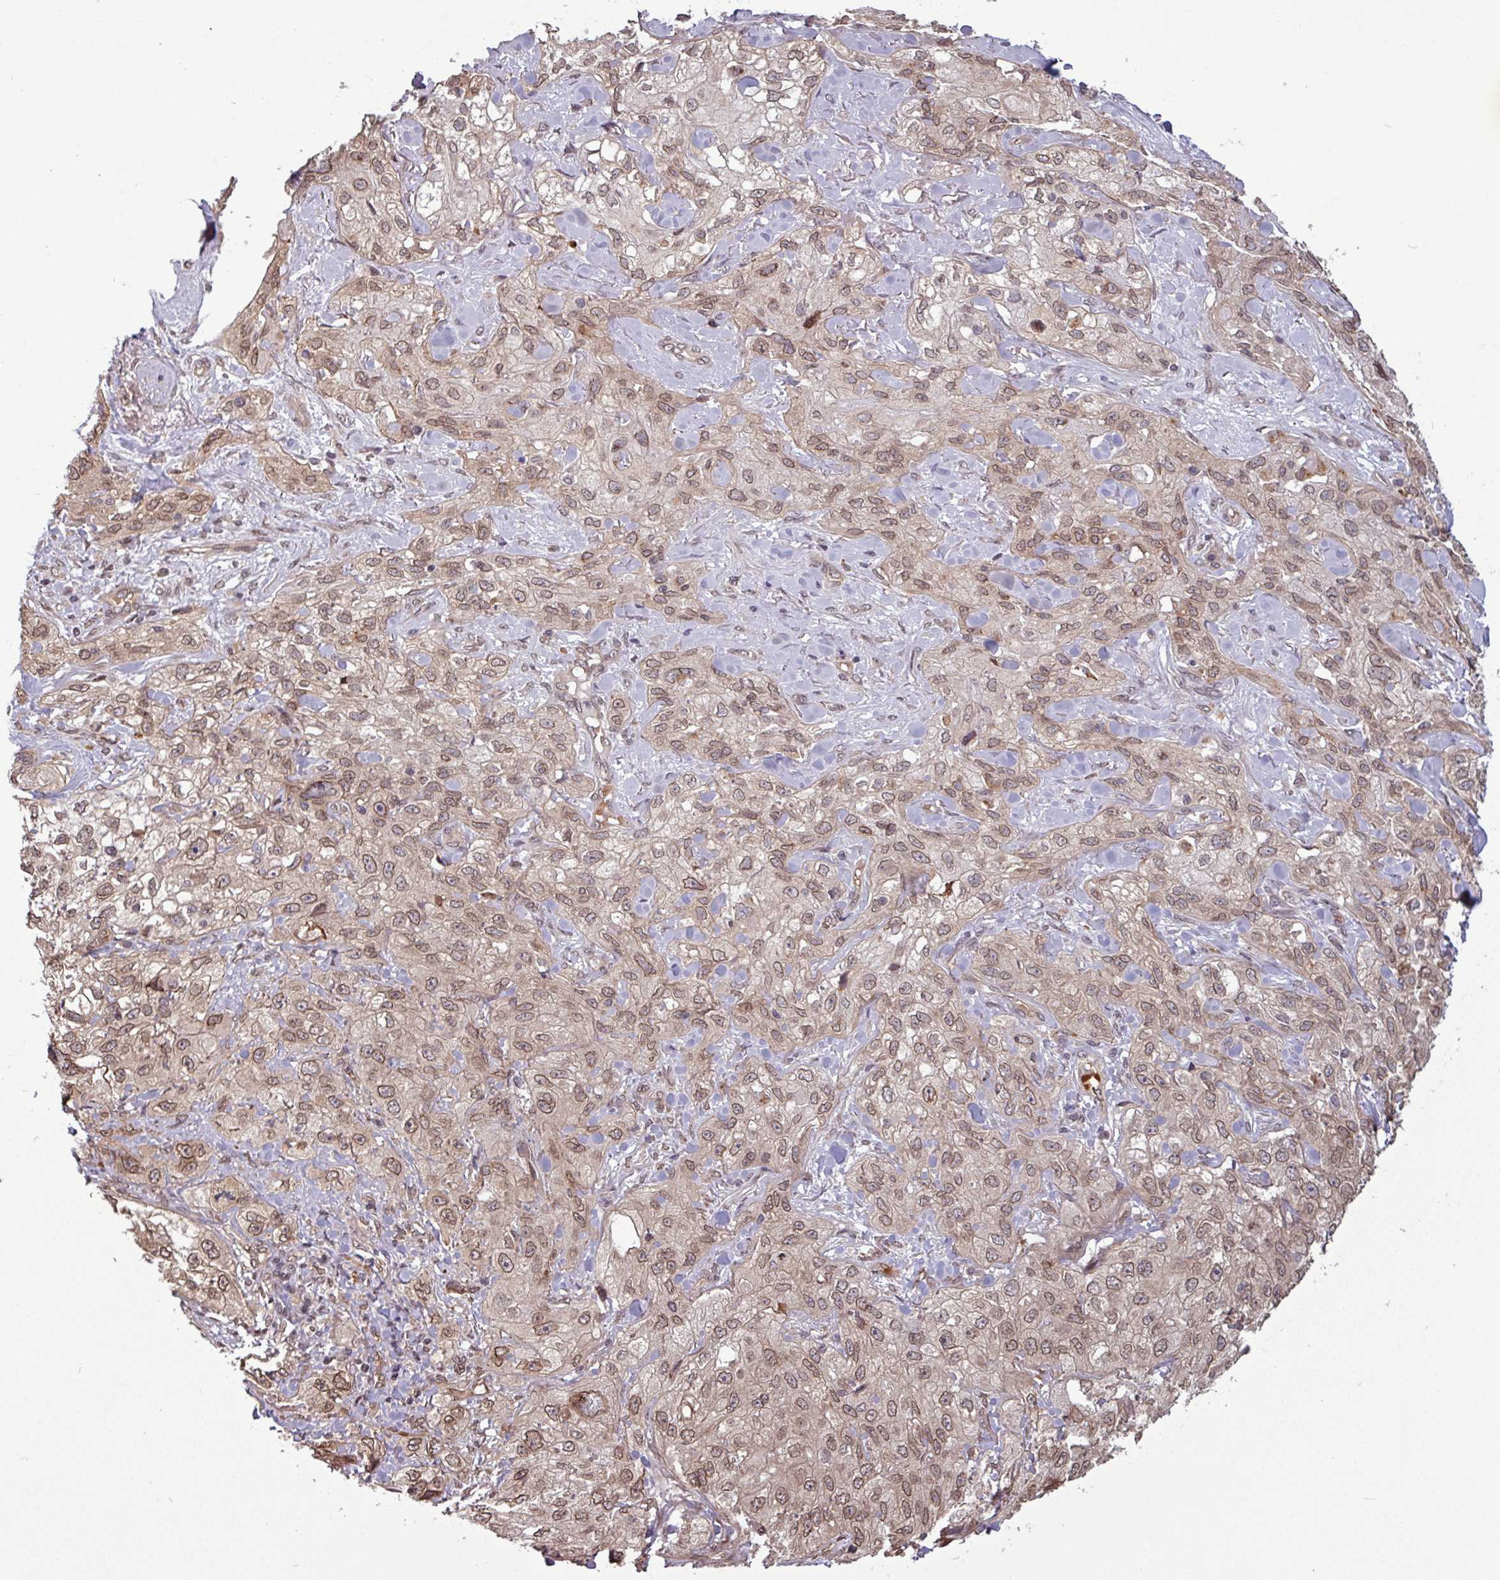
{"staining": {"intensity": "weak", "quantity": ">75%", "location": "cytoplasmic/membranous,nuclear"}, "tissue": "skin cancer", "cell_type": "Tumor cells", "image_type": "cancer", "snomed": [{"axis": "morphology", "description": "Squamous cell carcinoma, NOS"}, {"axis": "topography", "description": "Skin"}, {"axis": "topography", "description": "Vulva"}], "caption": "A brown stain shows weak cytoplasmic/membranous and nuclear expression of a protein in skin cancer tumor cells.", "gene": "RBM4B", "patient": {"sex": "female", "age": 86}}